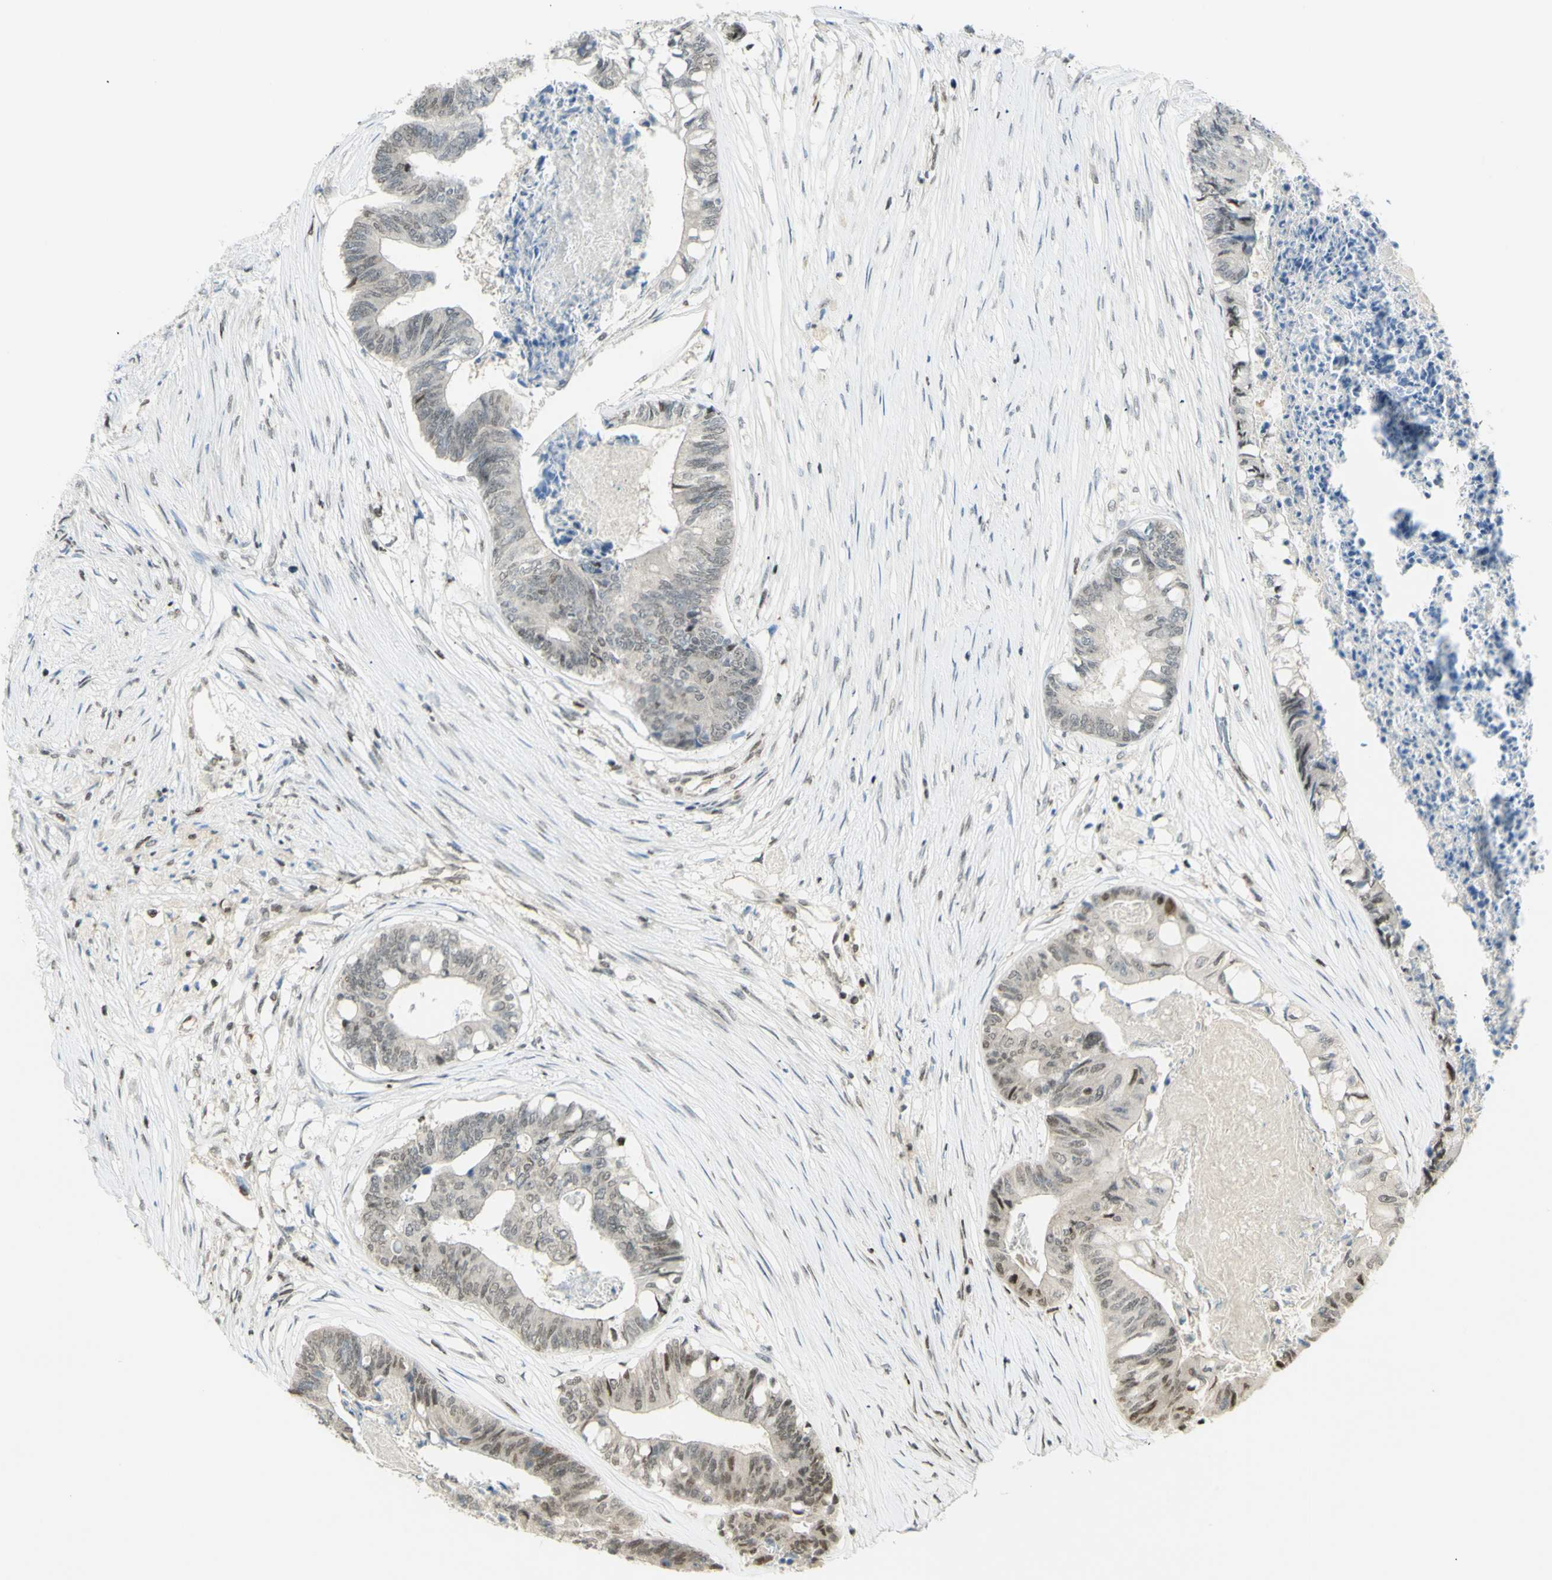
{"staining": {"intensity": "weak", "quantity": "25%-75%", "location": "nuclear"}, "tissue": "colorectal cancer", "cell_type": "Tumor cells", "image_type": "cancer", "snomed": [{"axis": "morphology", "description": "Adenocarcinoma, NOS"}, {"axis": "topography", "description": "Rectum"}], "caption": "IHC photomicrograph of neoplastic tissue: colorectal adenocarcinoma stained using IHC shows low levels of weak protein expression localized specifically in the nuclear of tumor cells, appearing as a nuclear brown color.", "gene": "ZMYM6", "patient": {"sex": "male", "age": 63}}